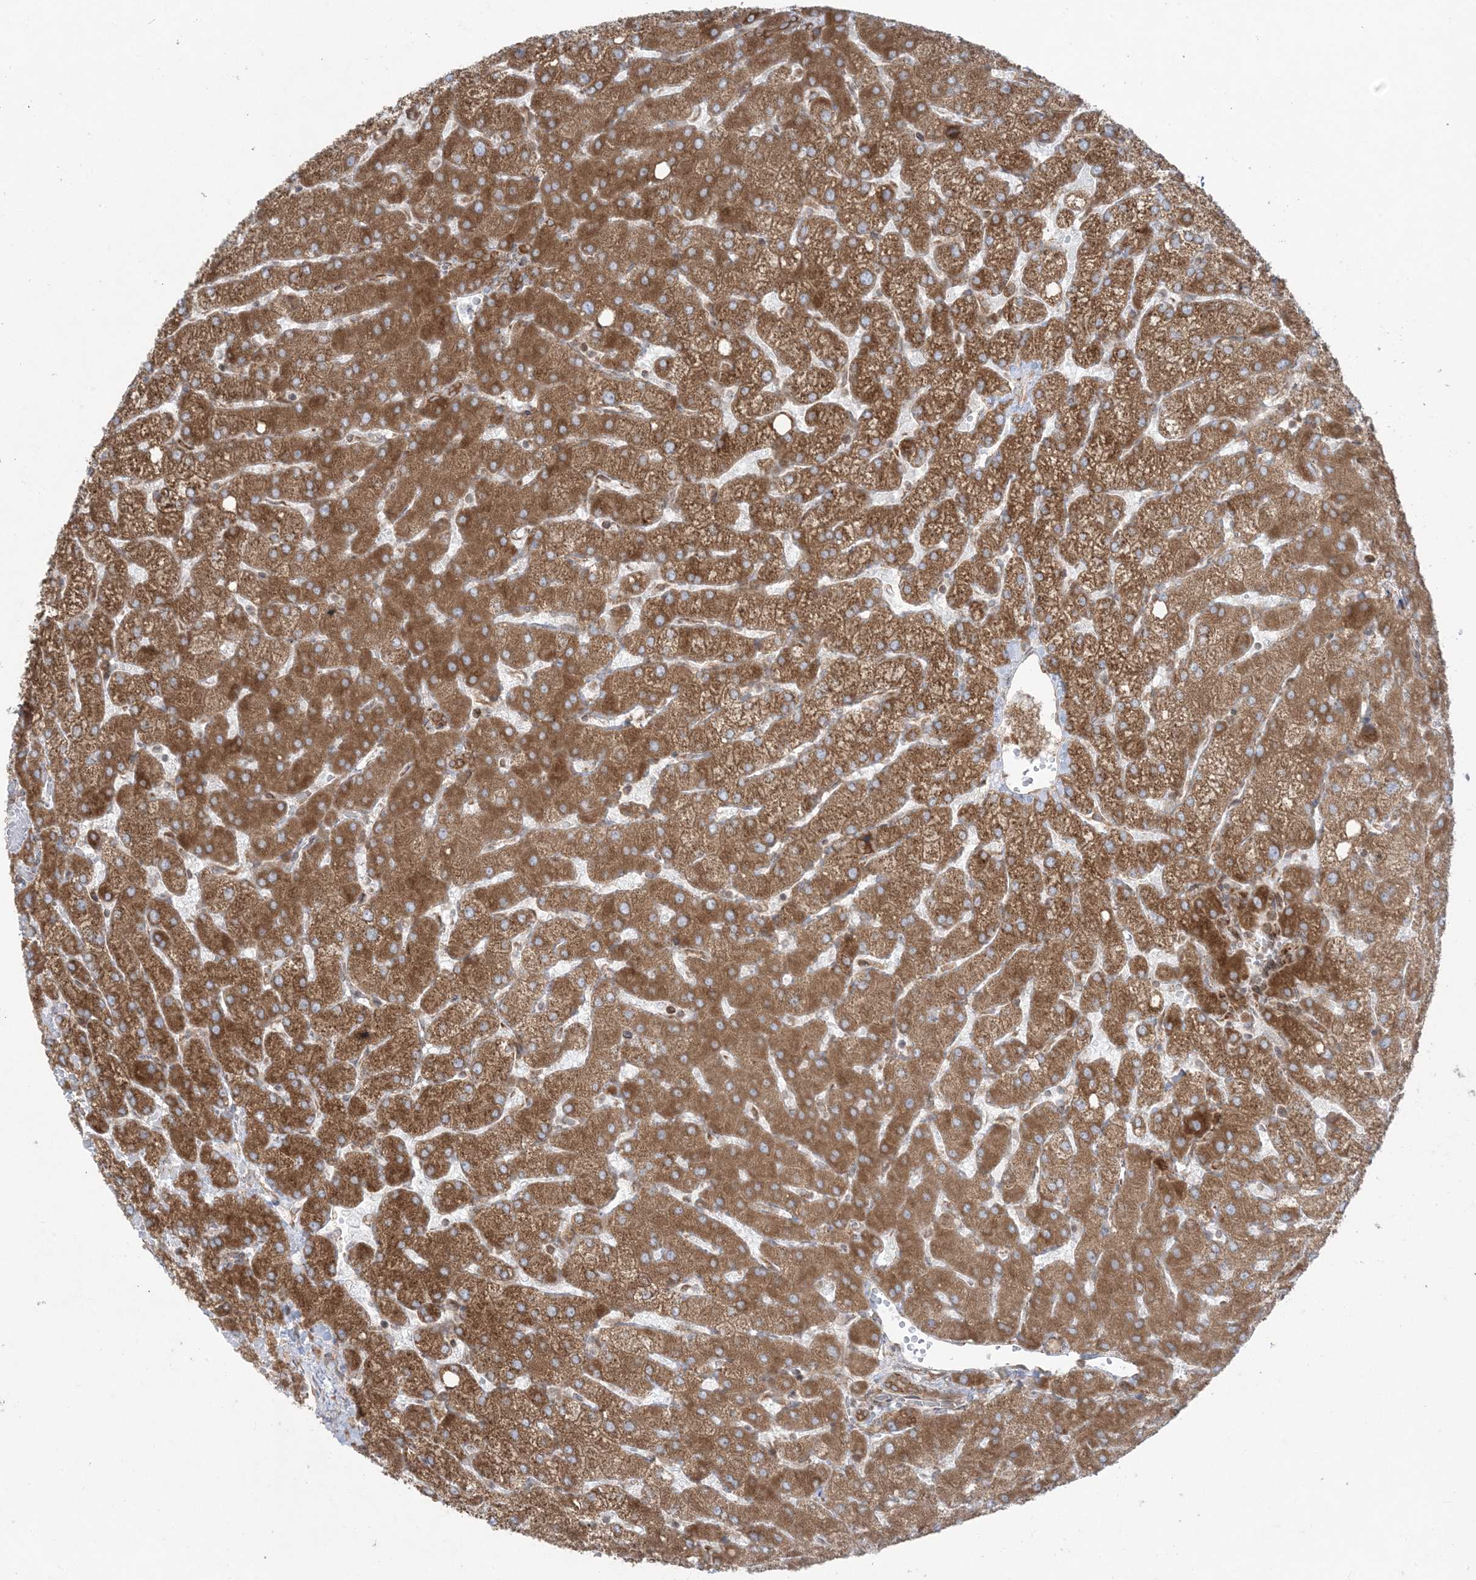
{"staining": {"intensity": "moderate", "quantity": ">75%", "location": "cytoplasmic/membranous"}, "tissue": "liver", "cell_type": "Cholangiocytes", "image_type": "normal", "snomed": [{"axis": "morphology", "description": "Normal tissue, NOS"}, {"axis": "topography", "description": "Liver"}], "caption": "DAB immunohistochemical staining of normal liver demonstrates moderate cytoplasmic/membranous protein staining in about >75% of cholangiocytes.", "gene": "UBXN4", "patient": {"sex": "female", "age": 54}}